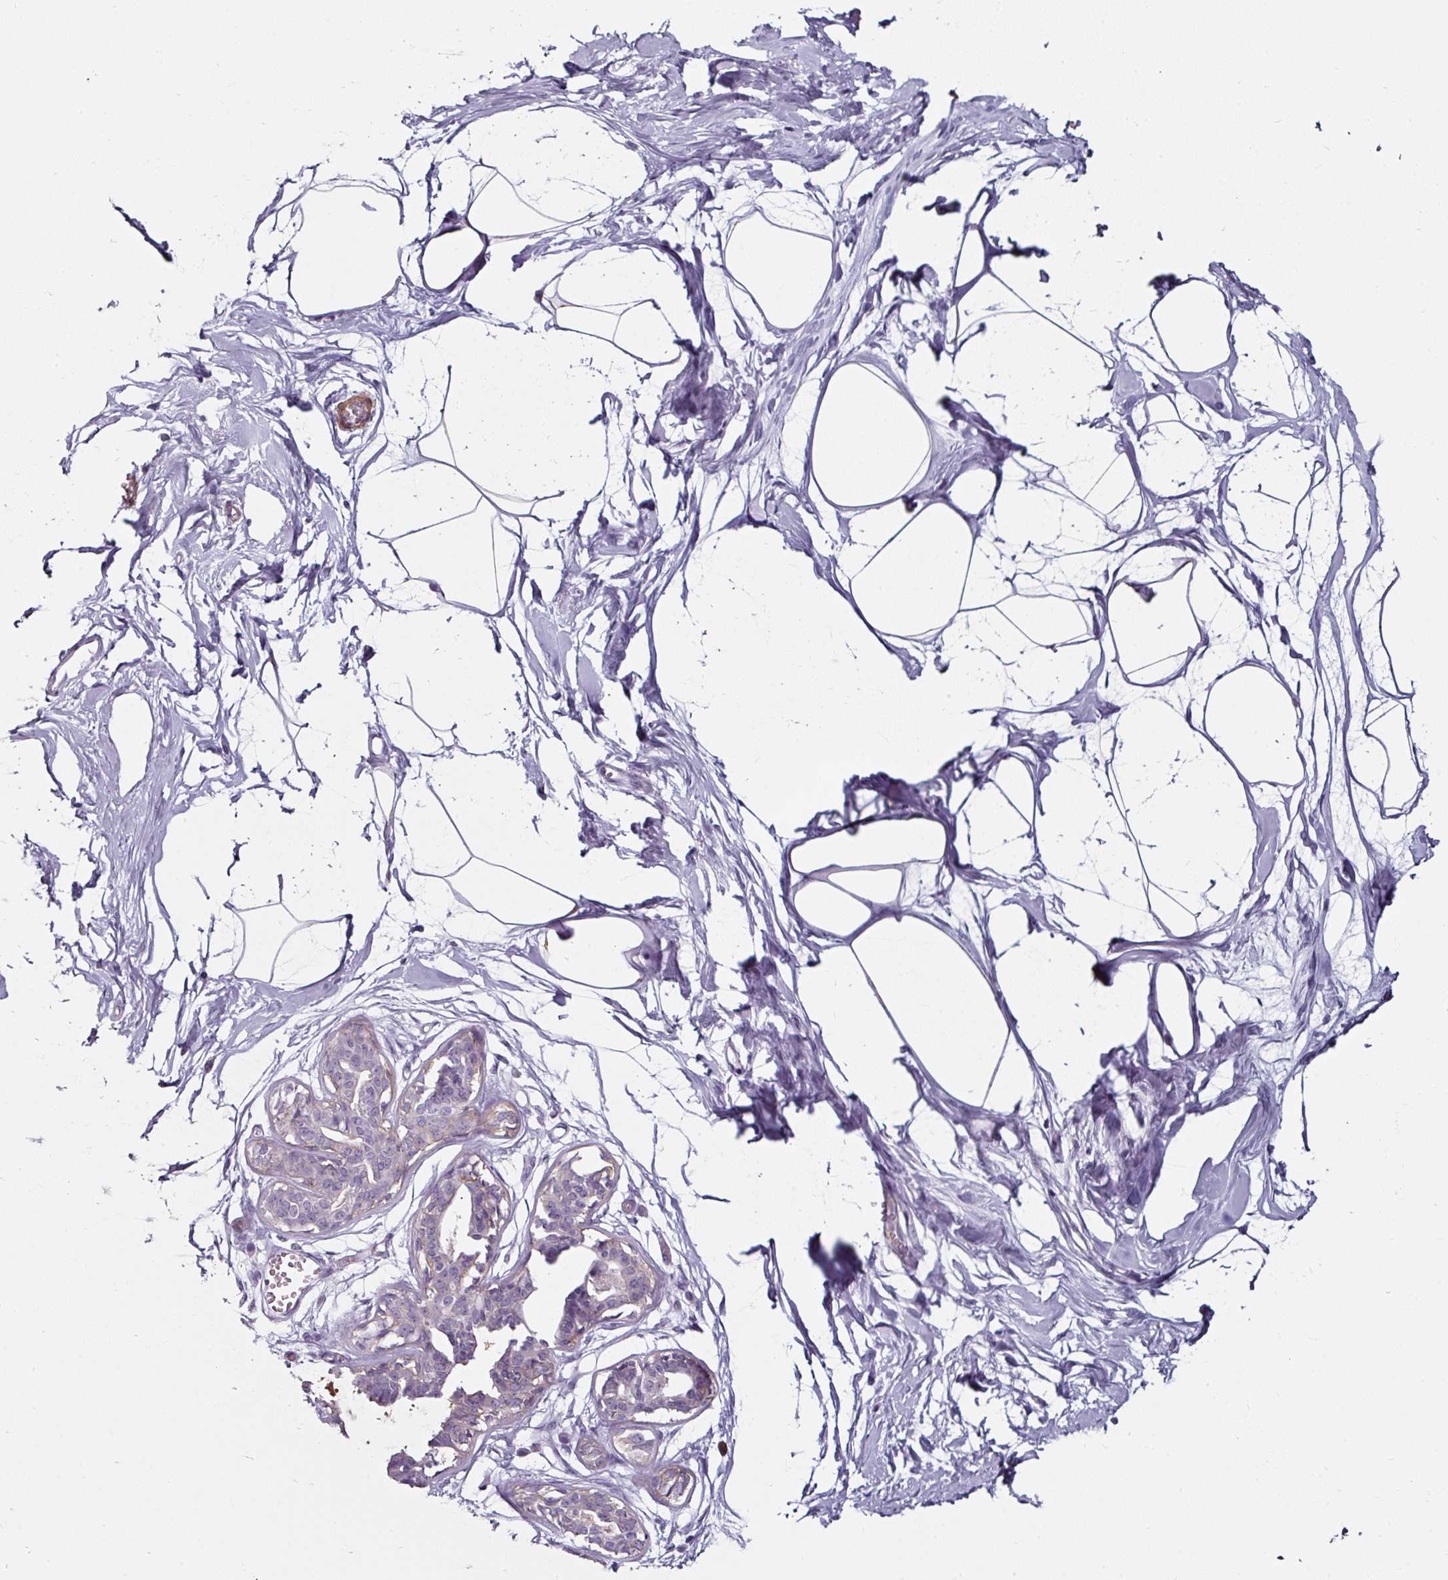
{"staining": {"intensity": "negative", "quantity": "none", "location": "none"}, "tissue": "breast", "cell_type": "Adipocytes", "image_type": "normal", "snomed": [{"axis": "morphology", "description": "Normal tissue, NOS"}, {"axis": "topography", "description": "Breast"}], "caption": "A high-resolution micrograph shows immunohistochemistry (IHC) staining of unremarkable breast, which demonstrates no significant expression in adipocytes.", "gene": "CAP2", "patient": {"sex": "female", "age": 45}}